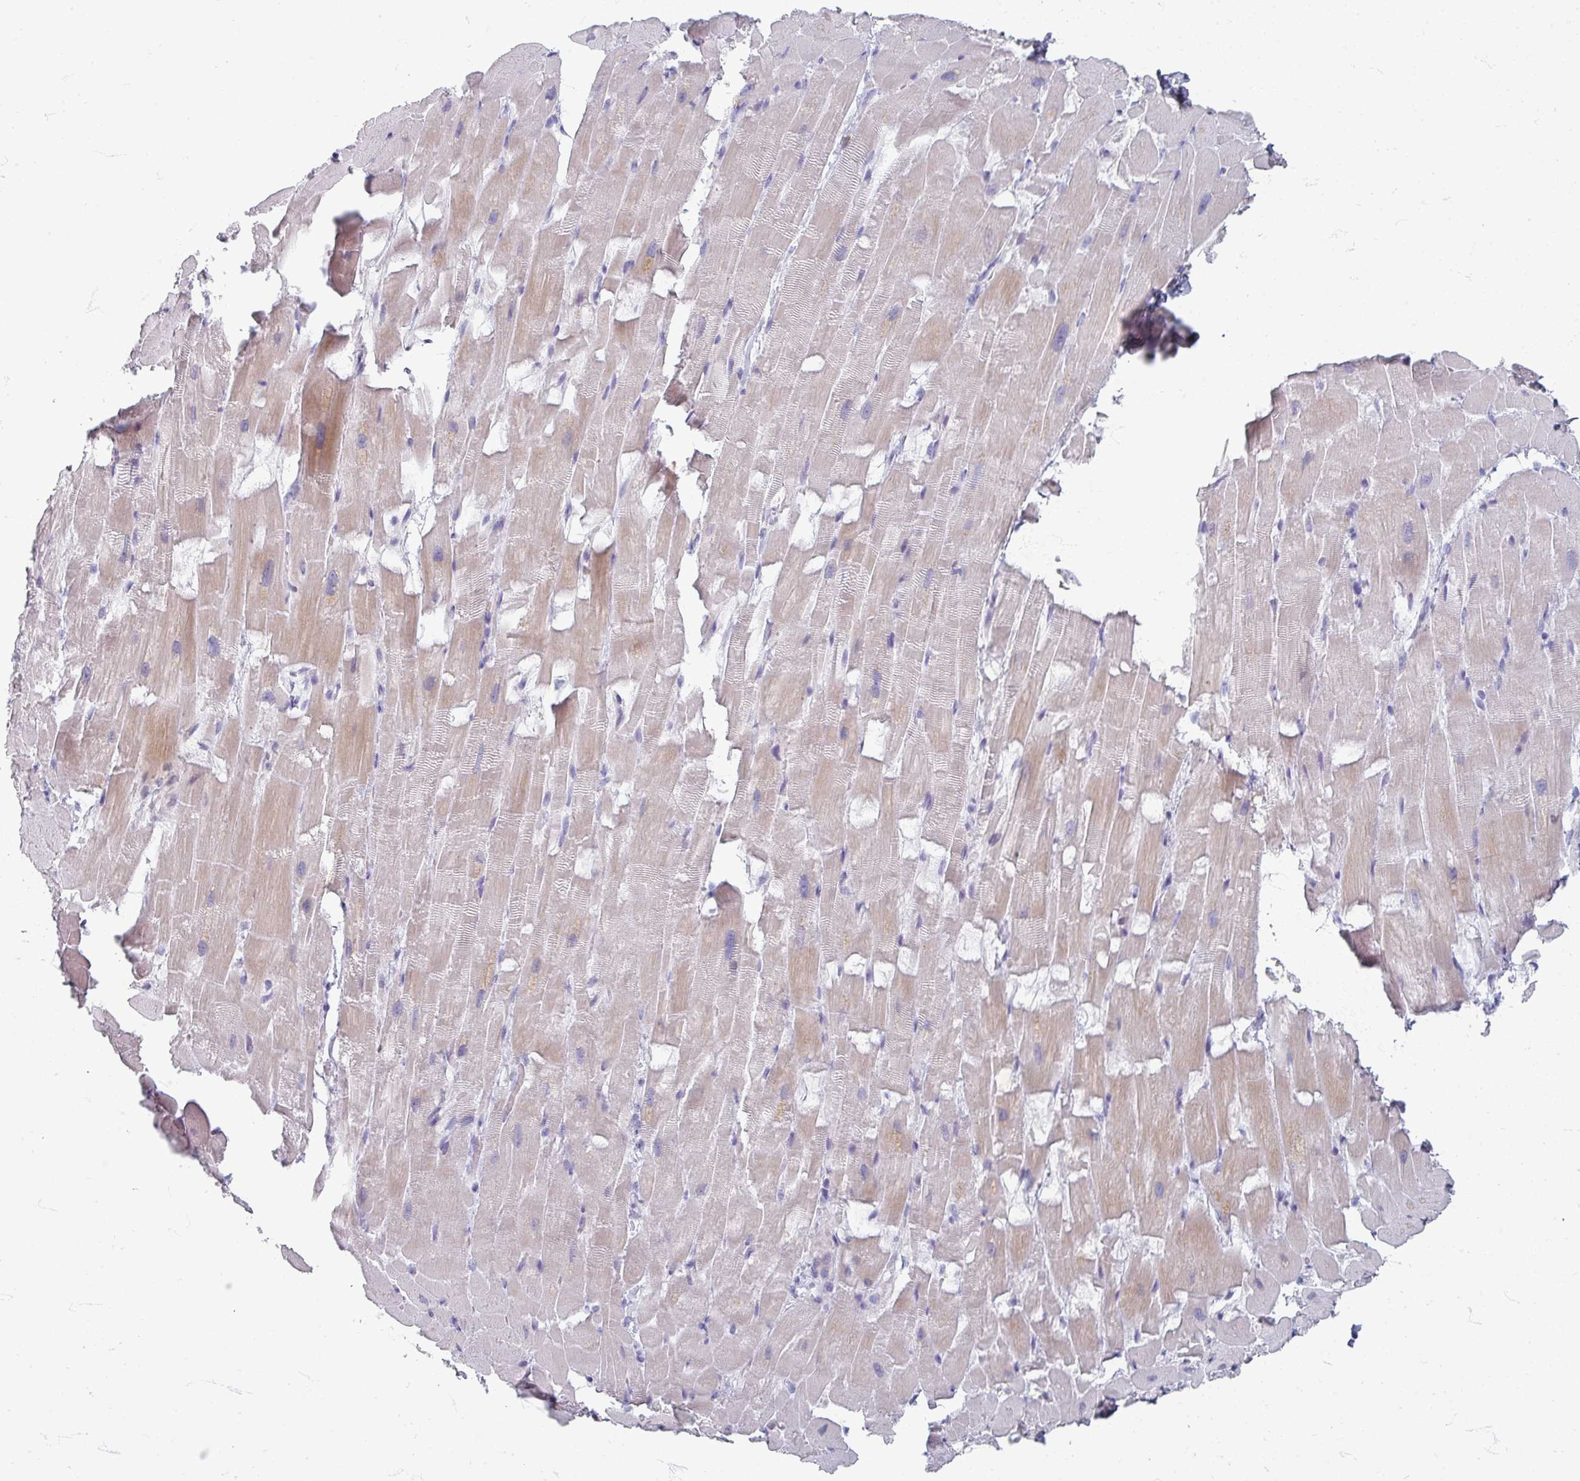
{"staining": {"intensity": "negative", "quantity": "none", "location": "none"}, "tissue": "heart muscle", "cell_type": "Cardiomyocytes", "image_type": "normal", "snomed": [{"axis": "morphology", "description": "Normal tissue, NOS"}, {"axis": "topography", "description": "Heart"}], "caption": "An IHC histopathology image of normal heart muscle is shown. There is no staining in cardiomyocytes of heart muscle.", "gene": "ZNF878", "patient": {"sex": "male", "age": 37}}